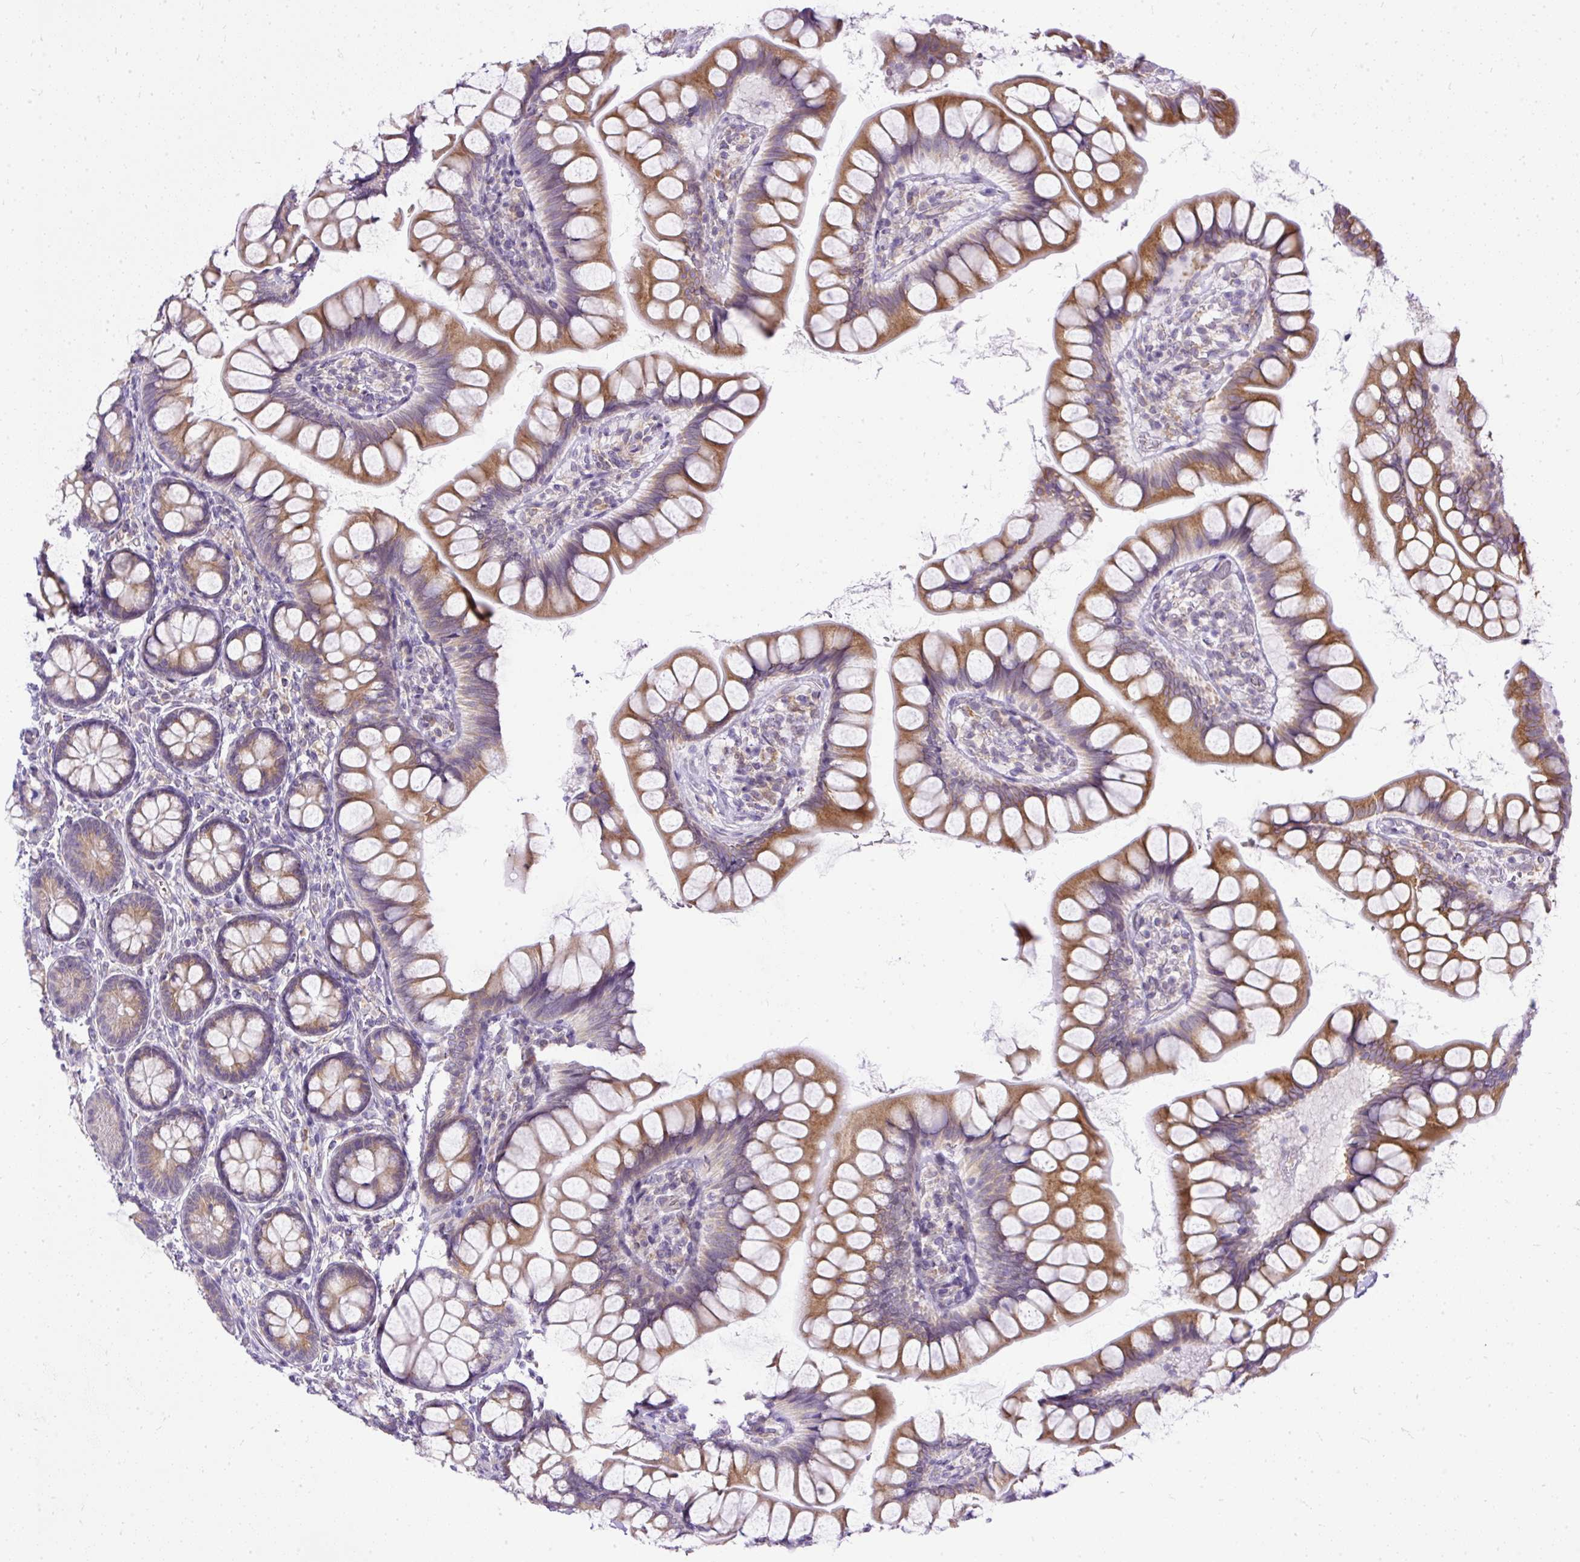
{"staining": {"intensity": "strong", "quantity": "25%-75%", "location": "cytoplasmic/membranous"}, "tissue": "small intestine", "cell_type": "Glandular cells", "image_type": "normal", "snomed": [{"axis": "morphology", "description": "Normal tissue, NOS"}, {"axis": "topography", "description": "Small intestine"}], "caption": "A histopathology image of small intestine stained for a protein reveals strong cytoplasmic/membranous brown staining in glandular cells. (Brightfield microscopy of DAB IHC at high magnification).", "gene": "AMFR", "patient": {"sex": "male", "age": 70}}